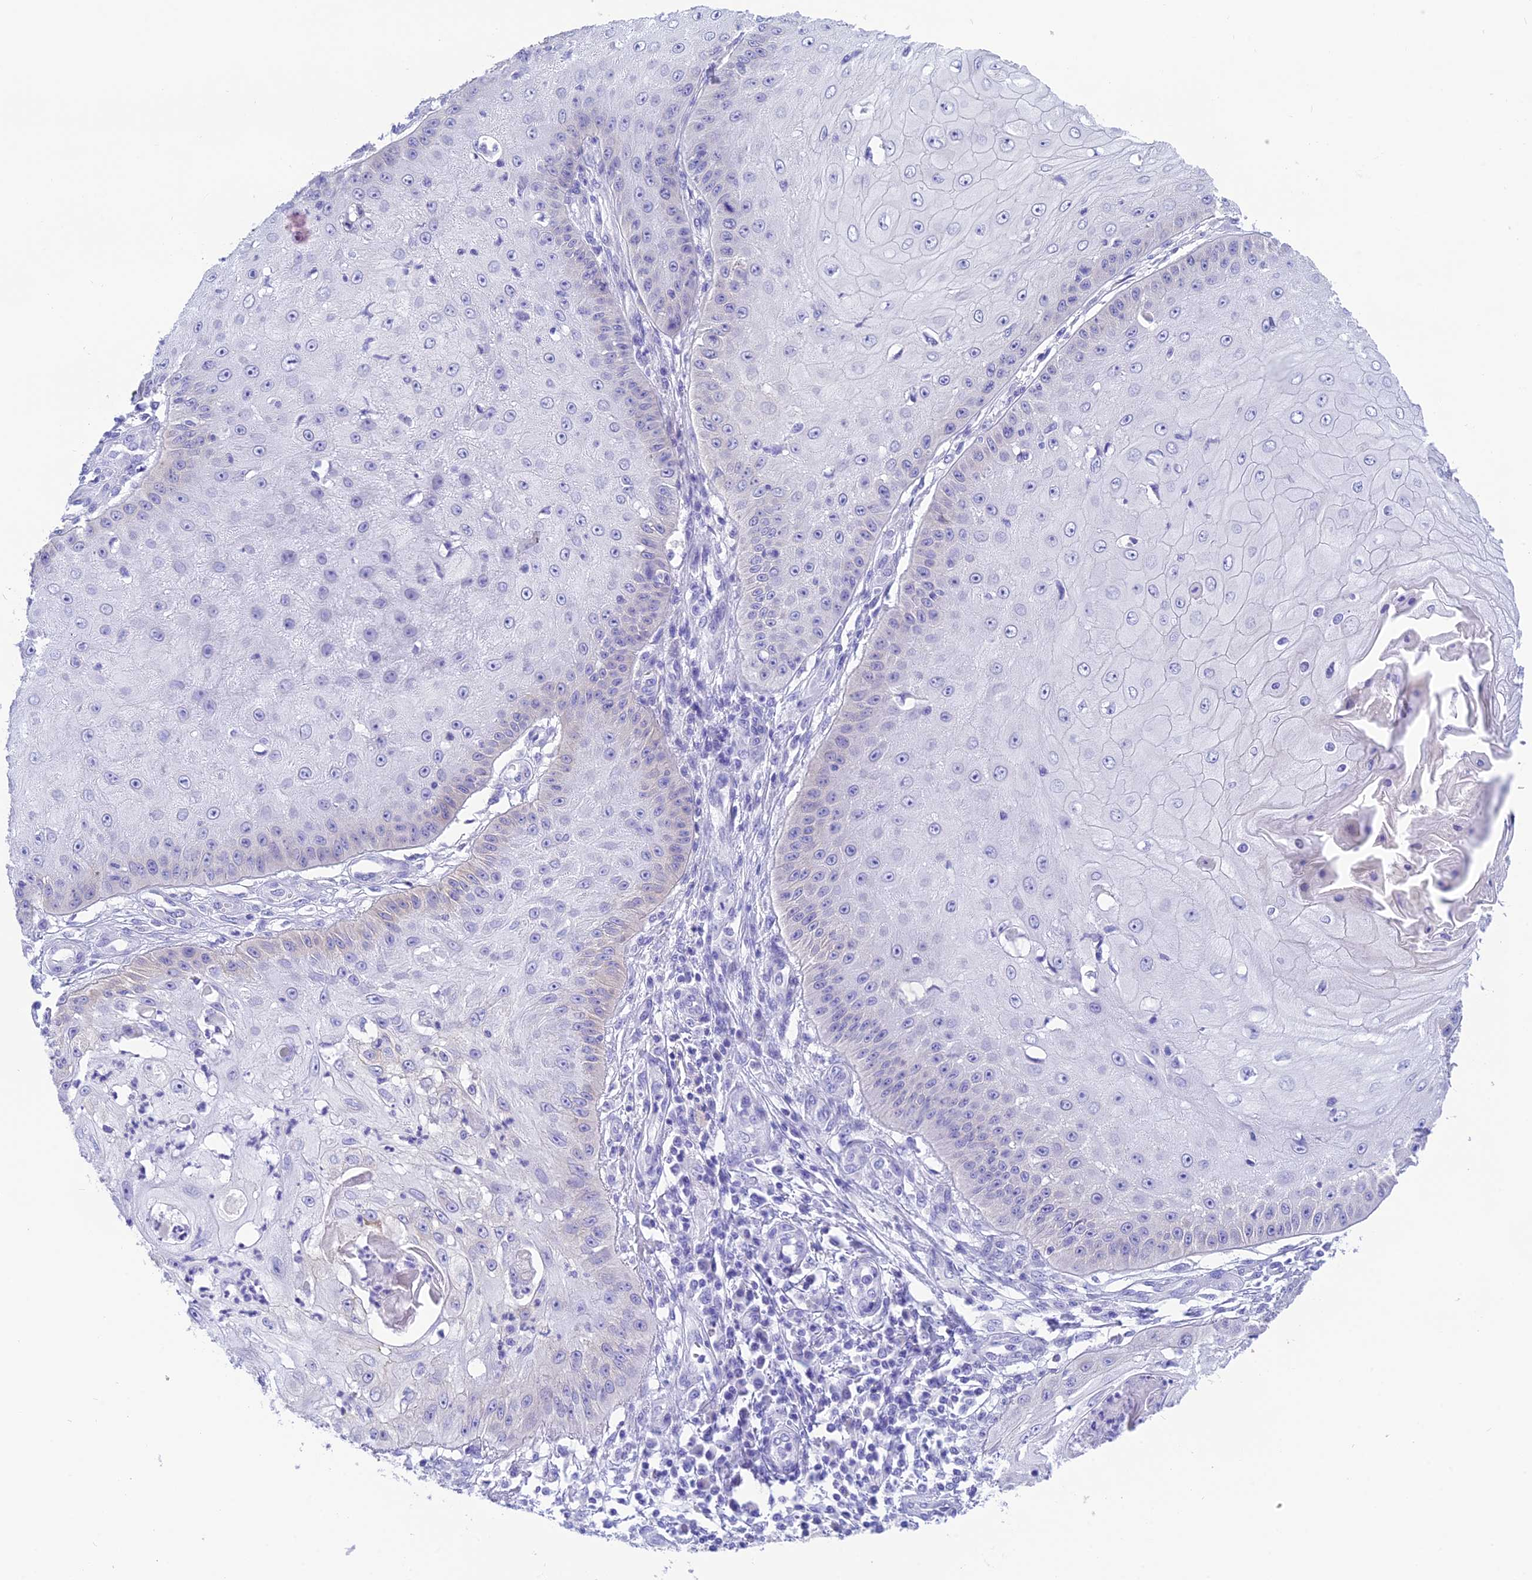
{"staining": {"intensity": "negative", "quantity": "none", "location": "none"}, "tissue": "skin cancer", "cell_type": "Tumor cells", "image_type": "cancer", "snomed": [{"axis": "morphology", "description": "Squamous cell carcinoma, NOS"}, {"axis": "topography", "description": "Skin"}], "caption": "Image shows no protein expression in tumor cells of skin cancer (squamous cell carcinoma) tissue.", "gene": "KDELR3", "patient": {"sex": "male", "age": 70}}